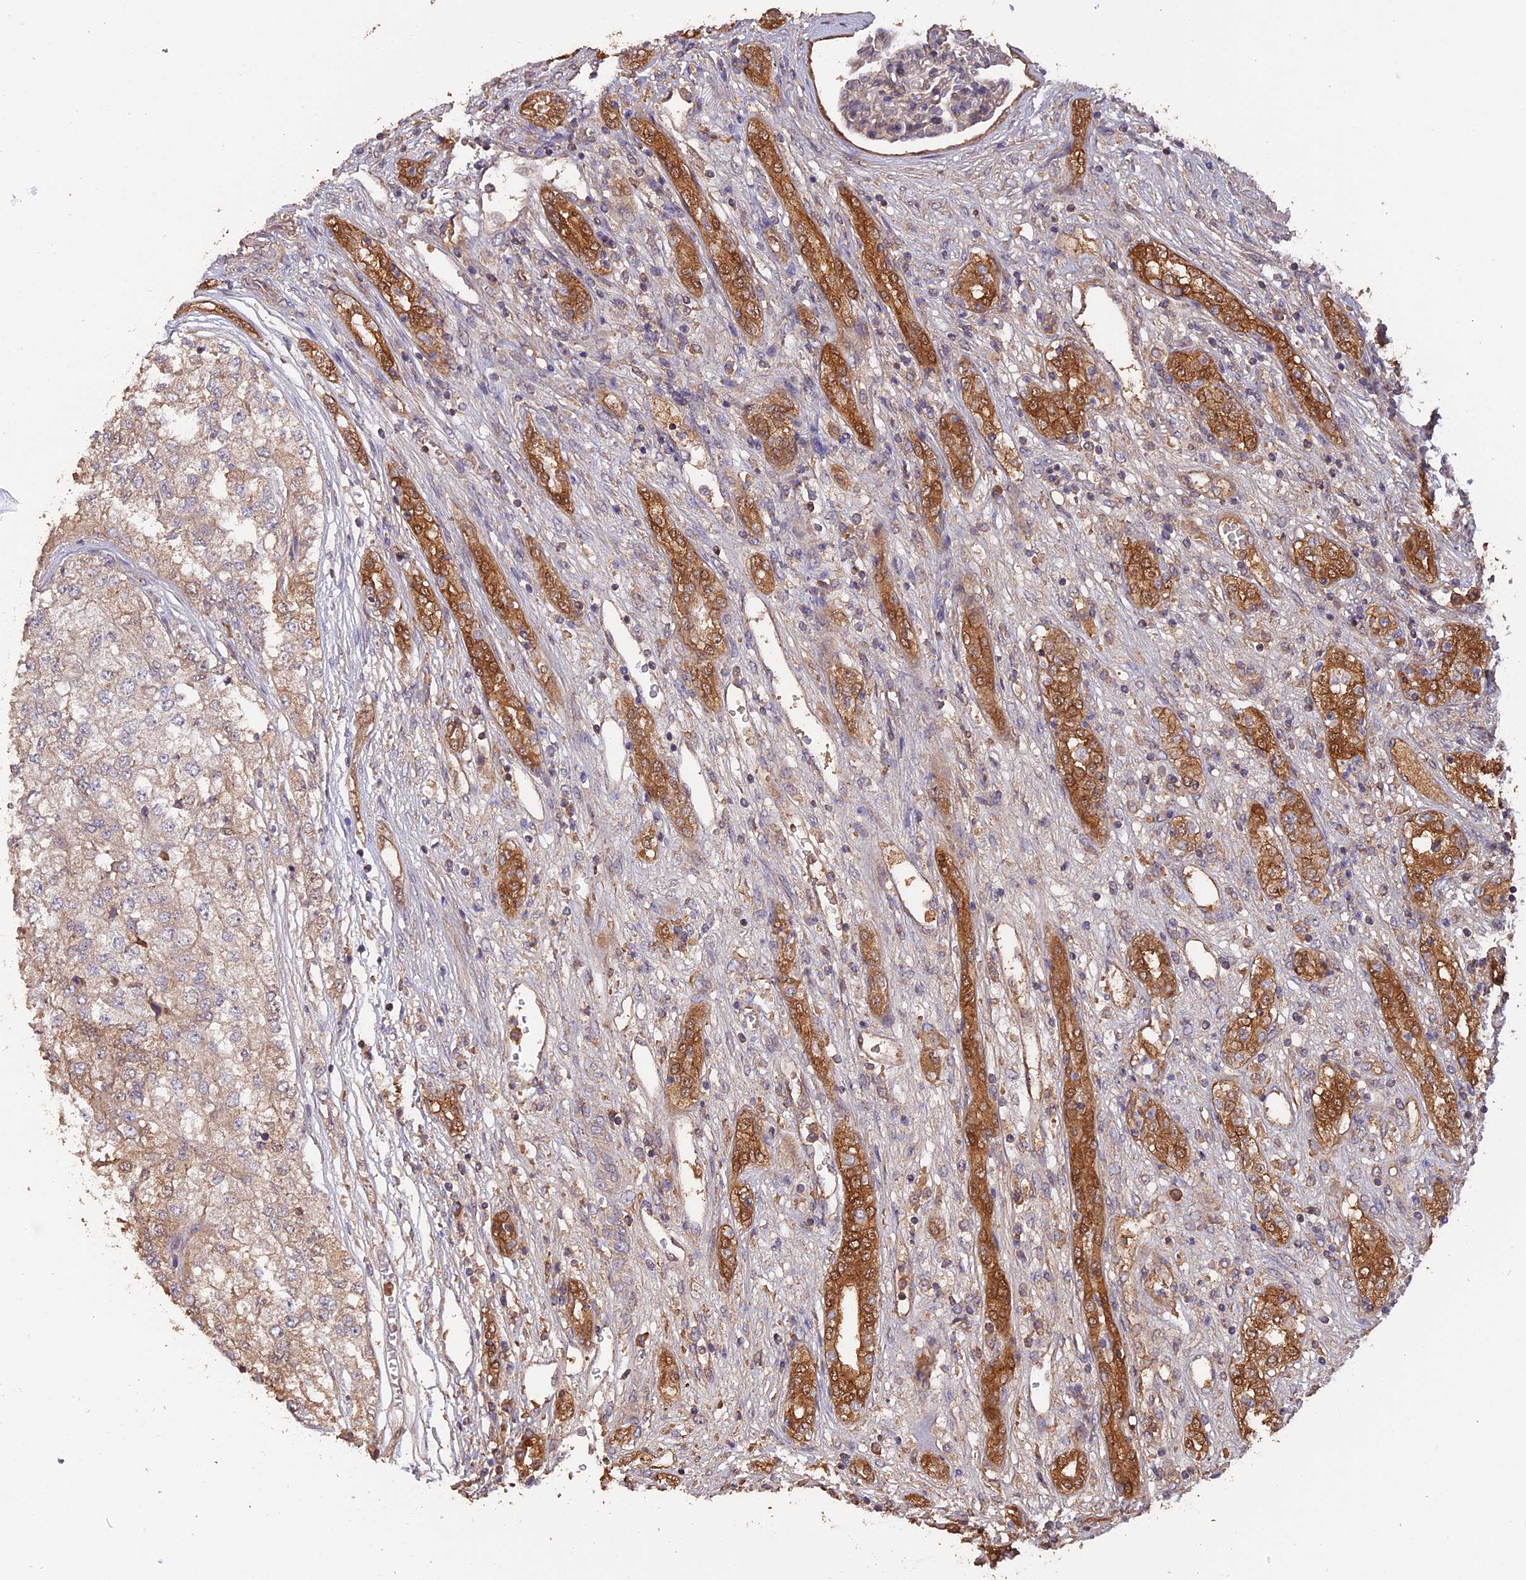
{"staining": {"intensity": "weak", "quantity": "<25%", "location": "cytoplasmic/membranous"}, "tissue": "renal cancer", "cell_type": "Tumor cells", "image_type": "cancer", "snomed": [{"axis": "morphology", "description": "Adenocarcinoma, NOS"}, {"axis": "topography", "description": "Kidney"}], "caption": "IHC micrograph of neoplastic tissue: renal cancer (adenocarcinoma) stained with DAB (3,3'-diaminobenzidine) demonstrates no significant protein positivity in tumor cells.", "gene": "RASAL1", "patient": {"sex": "female", "age": 54}}